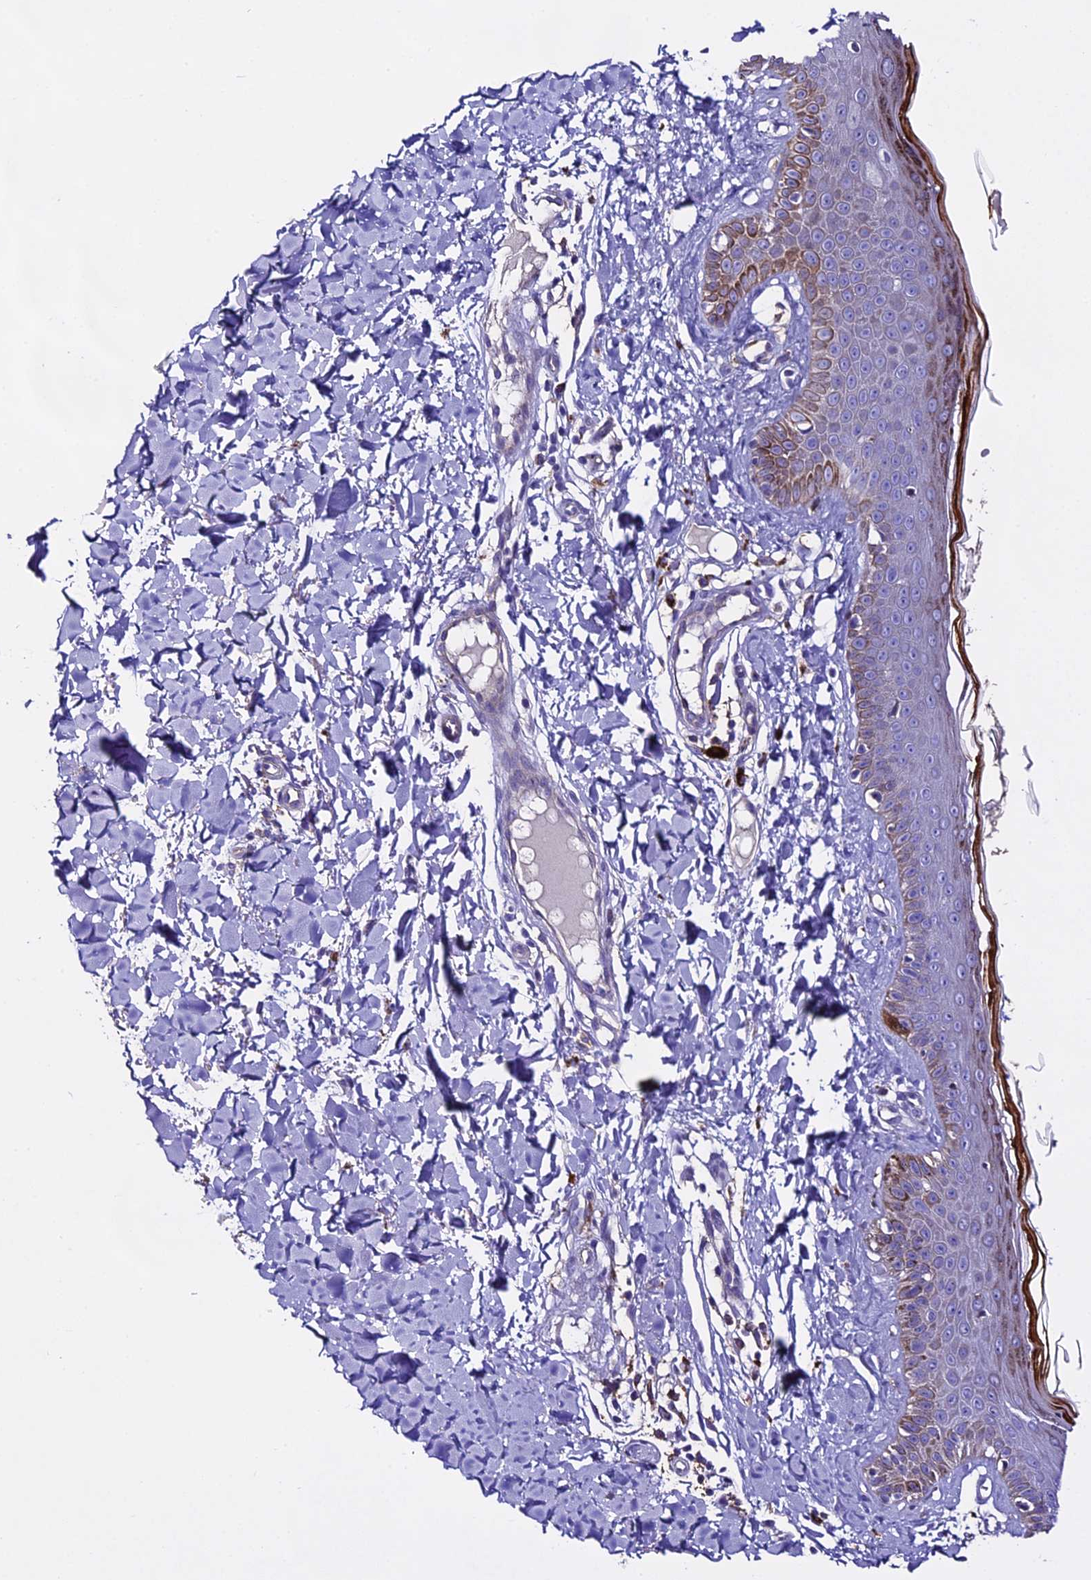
{"staining": {"intensity": "negative", "quantity": "none", "location": "none"}, "tissue": "skin", "cell_type": "Fibroblasts", "image_type": "normal", "snomed": [{"axis": "morphology", "description": "Normal tissue, NOS"}, {"axis": "topography", "description": "Skin"}], "caption": "Immunohistochemistry image of benign human skin stained for a protein (brown), which demonstrates no positivity in fibroblasts. (DAB immunohistochemistry (IHC) visualized using brightfield microscopy, high magnification).", "gene": "NOD2", "patient": {"sex": "male", "age": 52}}